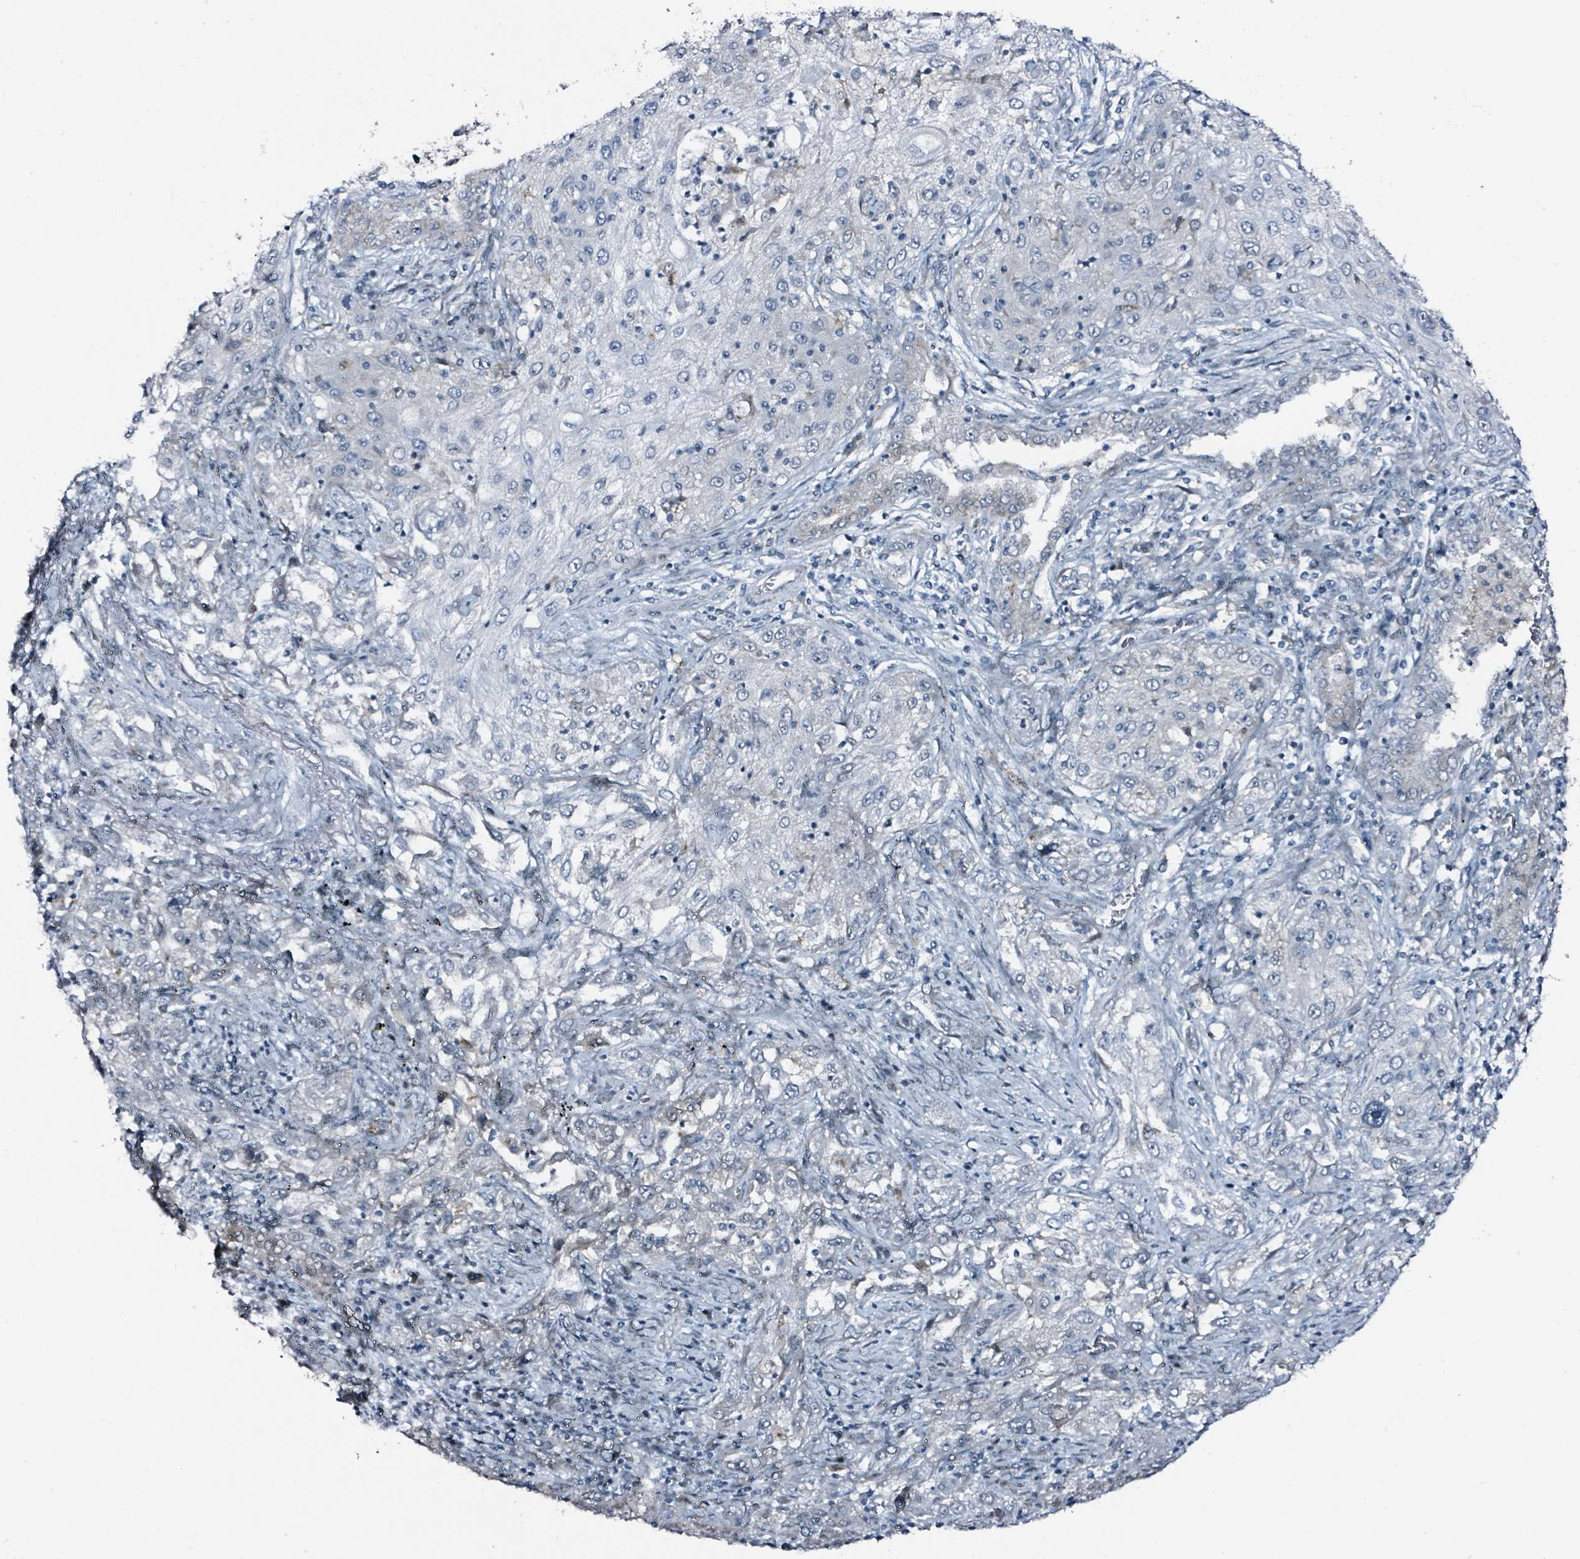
{"staining": {"intensity": "negative", "quantity": "none", "location": "none"}, "tissue": "lung cancer", "cell_type": "Tumor cells", "image_type": "cancer", "snomed": [{"axis": "morphology", "description": "Squamous cell carcinoma, NOS"}, {"axis": "topography", "description": "Lung"}], "caption": "This is an IHC image of lung cancer (squamous cell carcinoma). There is no positivity in tumor cells.", "gene": "B3GAT3", "patient": {"sex": "female", "age": 69}}